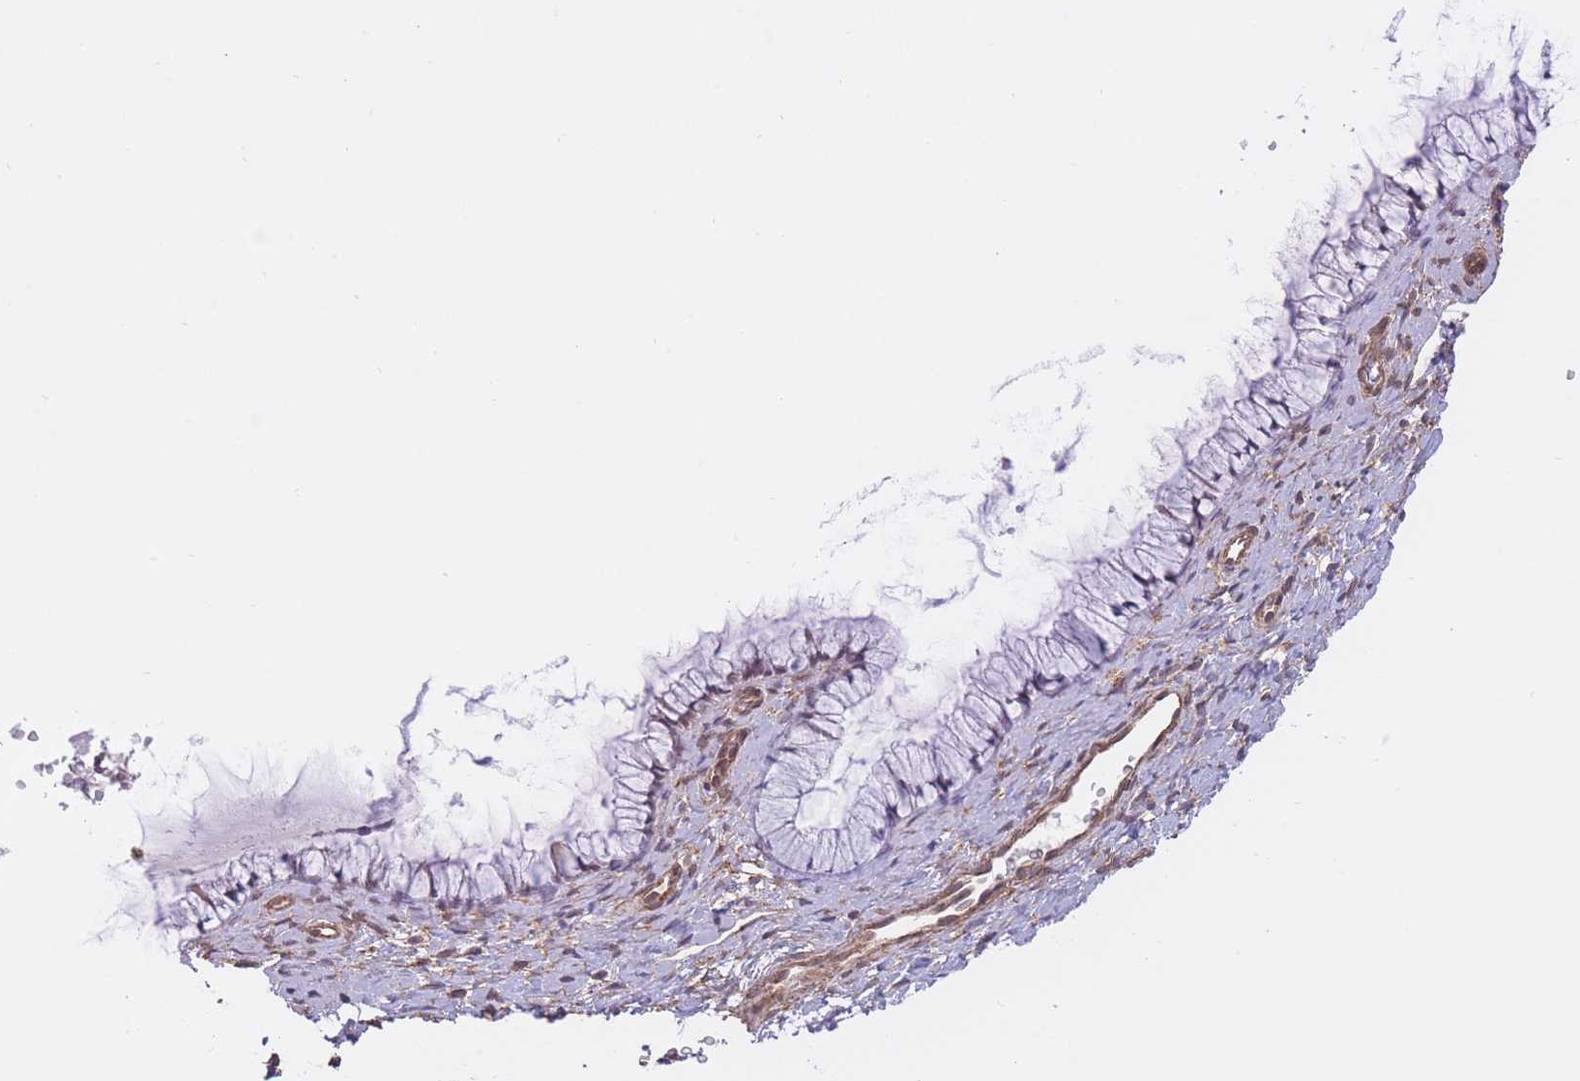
{"staining": {"intensity": "weak", "quantity": "<25%", "location": "nuclear"}, "tissue": "cervix", "cell_type": "Glandular cells", "image_type": "normal", "snomed": [{"axis": "morphology", "description": "Normal tissue, NOS"}, {"axis": "topography", "description": "Cervix"}], "caption": "Immunohistochemistry micrograph of unremarkable human cervix stained for a protein (brown), which displays no positivity in glandular cells.", "gene": "QTRT1", "patient": {"sex": "female", "age": 36}}